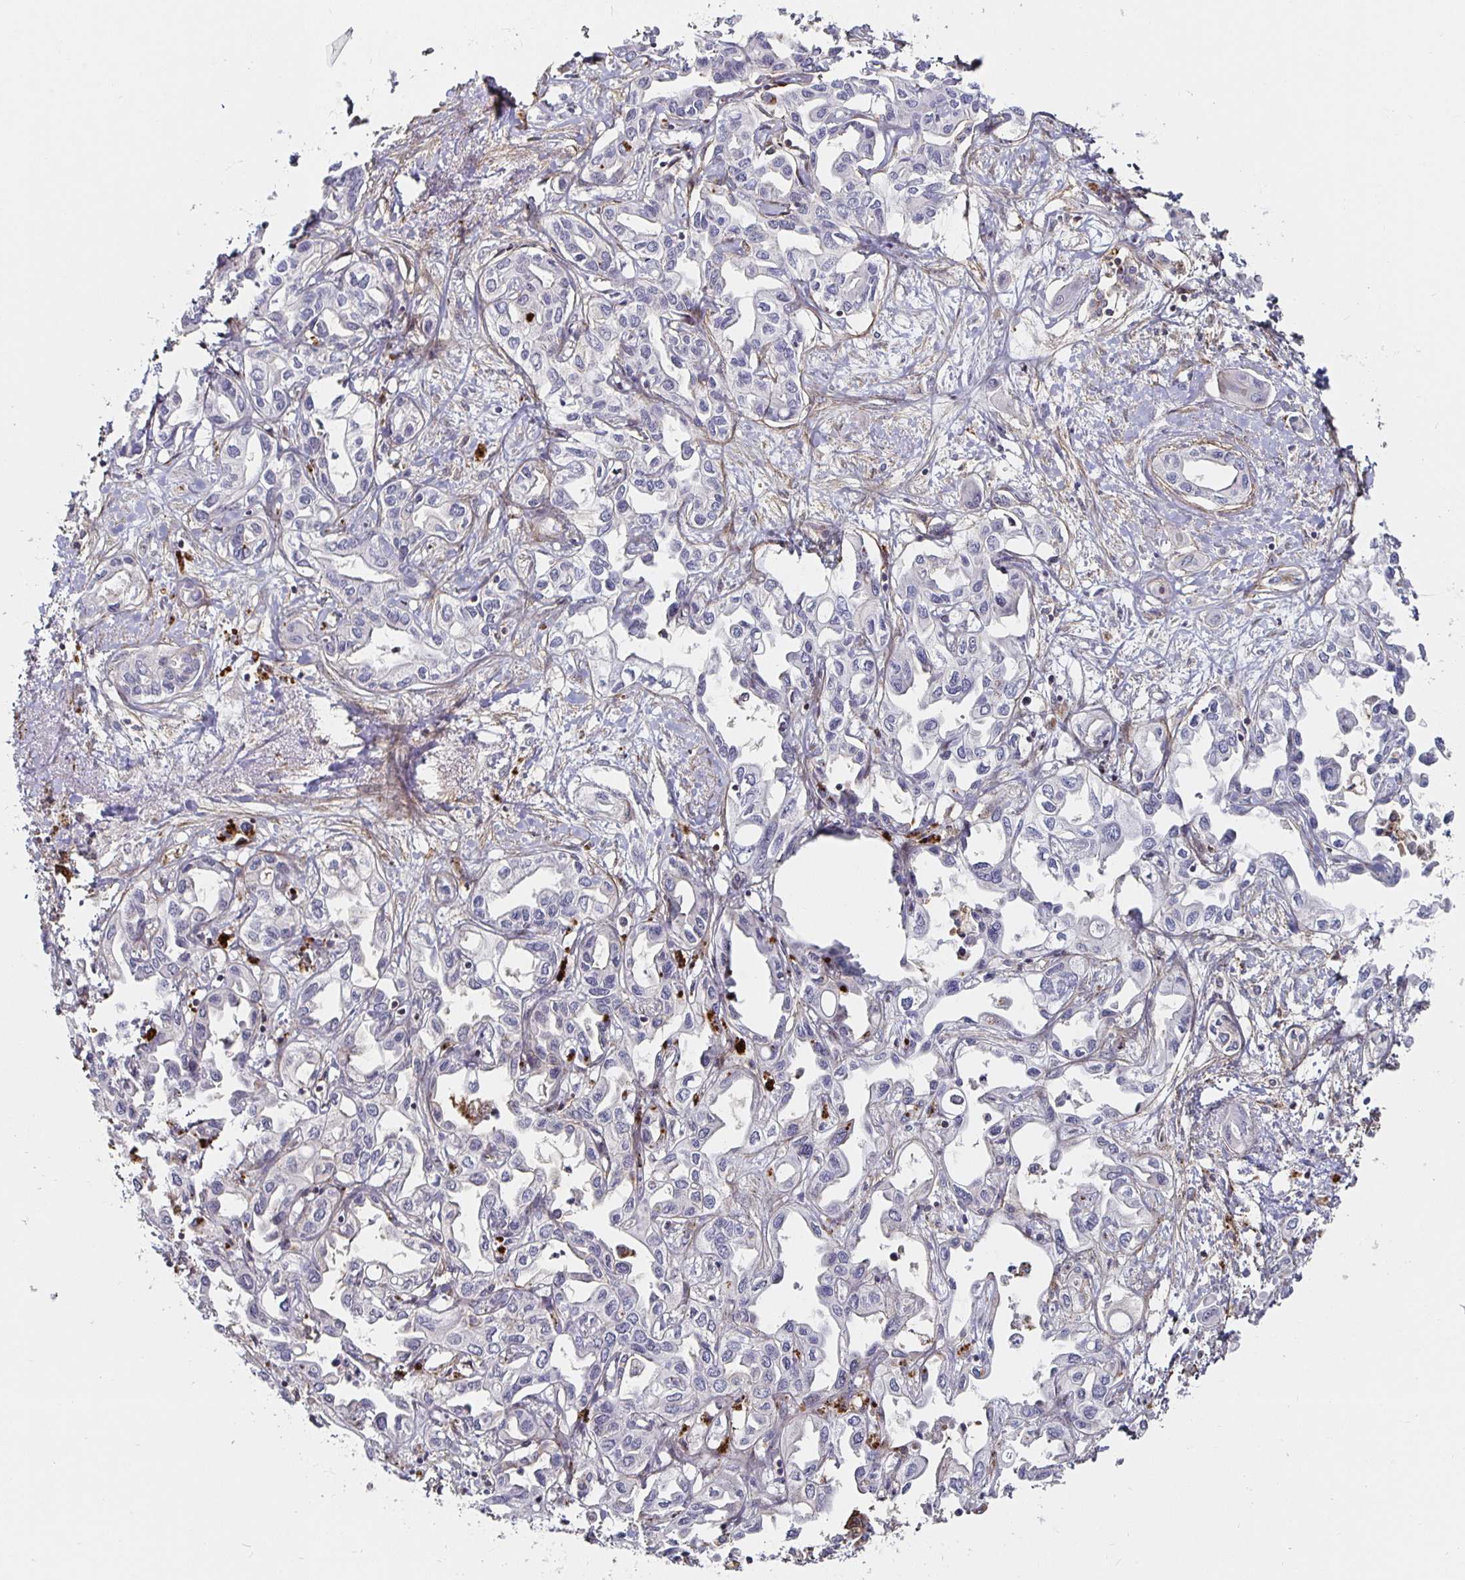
{"staining": {"intensity": "negative", "quantity": "none", "location": "none"}, "tissue": "liver cancer", "cell_type": "Tumor cells", "image_type": "cancer", "snomed": [{"axis": "morphology", "description": "Cholangiocarcinoma"}, {"axis": "topography", "description": "Liver"}], "caption": "High power microscopy micrograph of an immunohistochemistry (IHC) histopathology image of liver cancer (cholangiocarcinoma), revealing no significant staining in tumor cells.", "gene": "GJA4", "patient": {"sex": "female", "age": 64}}